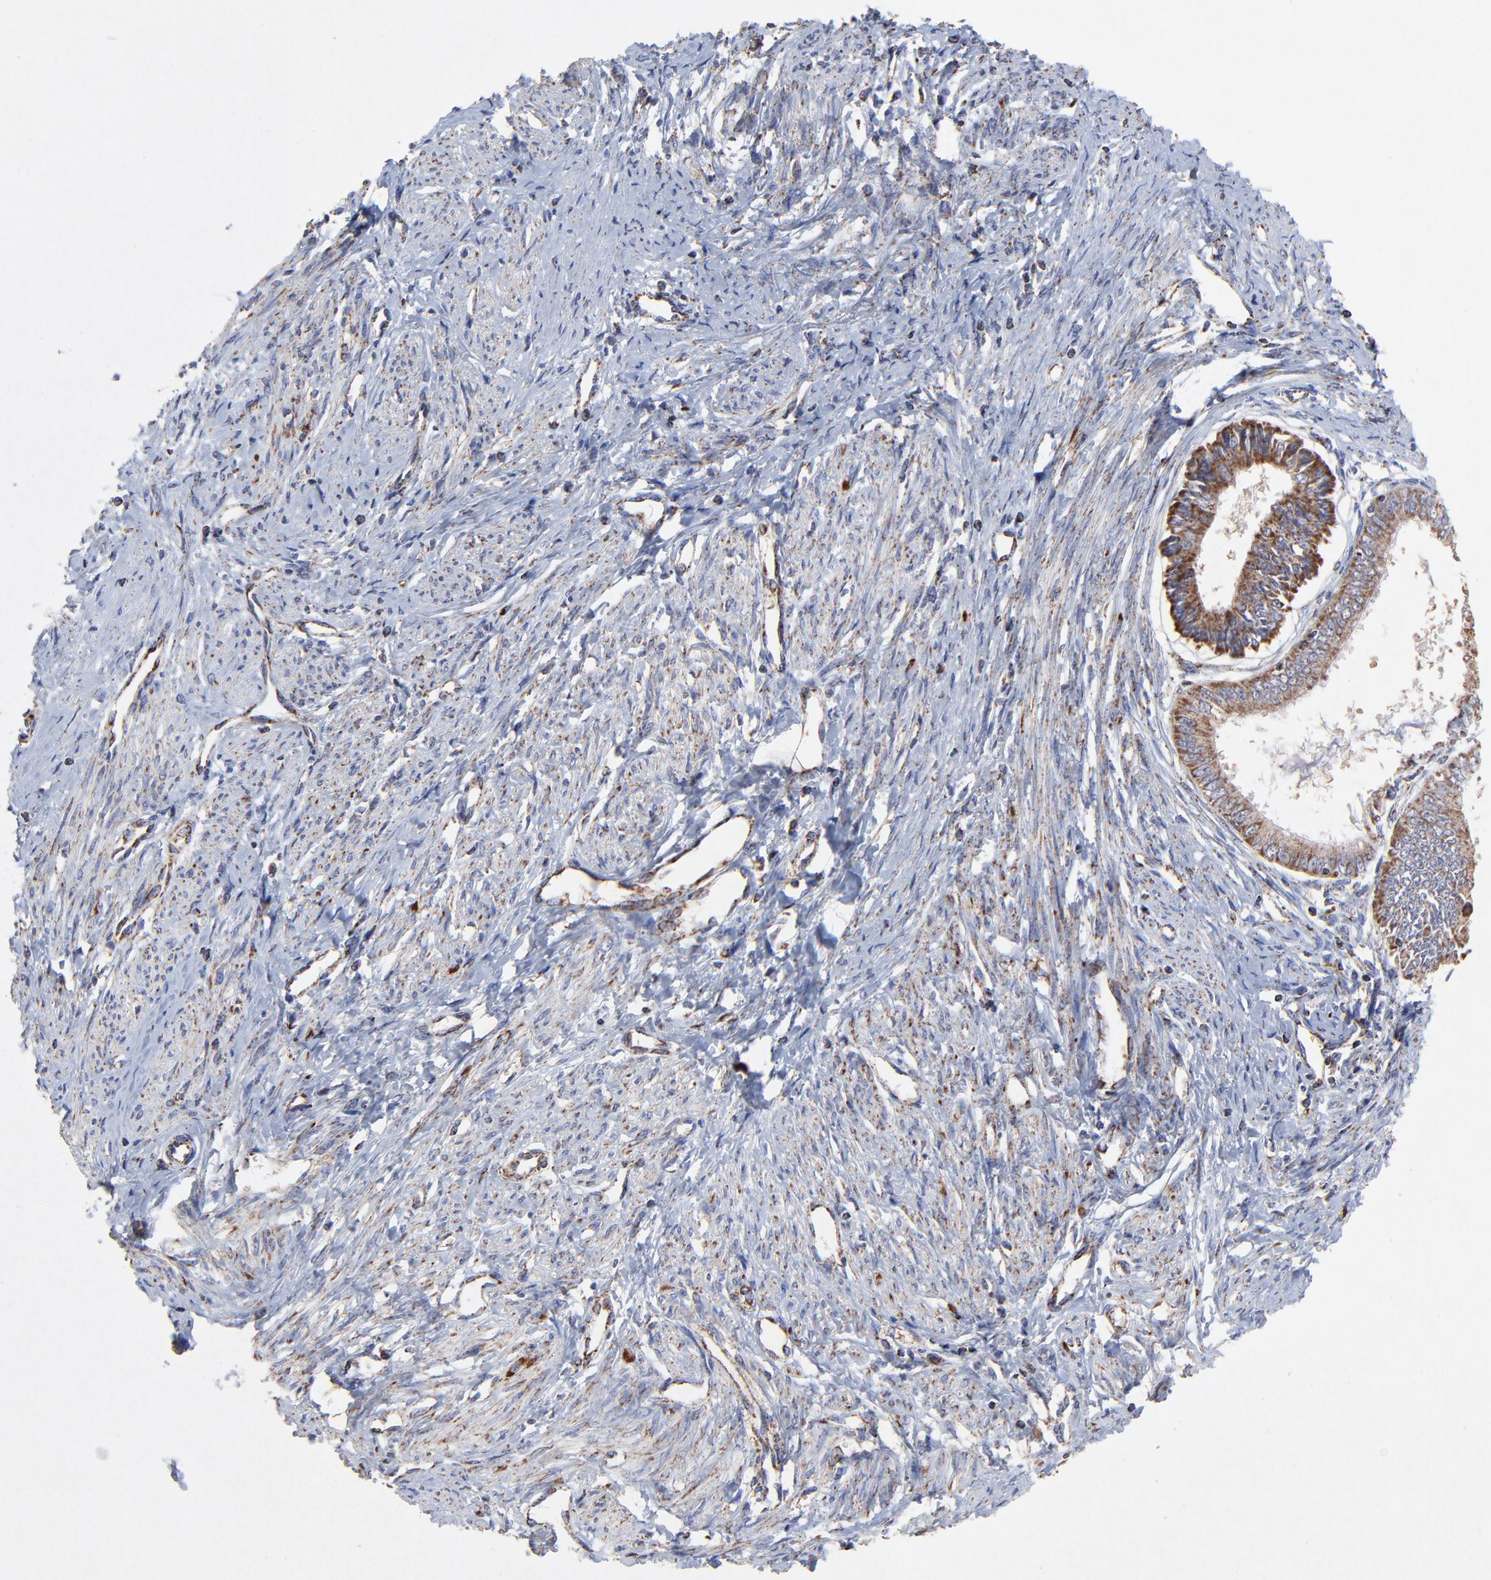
{"staining": {"intensity": "moderate", "quantity": ">75%", "location": "cytoplasmic/membranous"}, "tissue": "endometrial cancer", "cell_type": "Tumor cells", "image_type": "cancer", "snomed": [{"axis": "morphology", "description": "Adenocarcinoma, NOS"}, {"axis": "topography", "description": "Endometrium"}], "caption": "Moderate cytoplasmic/membranous positivity is seen in about >75% of tumor cells in endometrial adenocarcinoma. Using DAB (3,3'-diaminobenzidine) (brown) and hematoxylin (blue) stains, captured at high magnification using brightfield microscopy.", "gene": "SSBP1", "patient": {"sex": "female", "age": 76}}